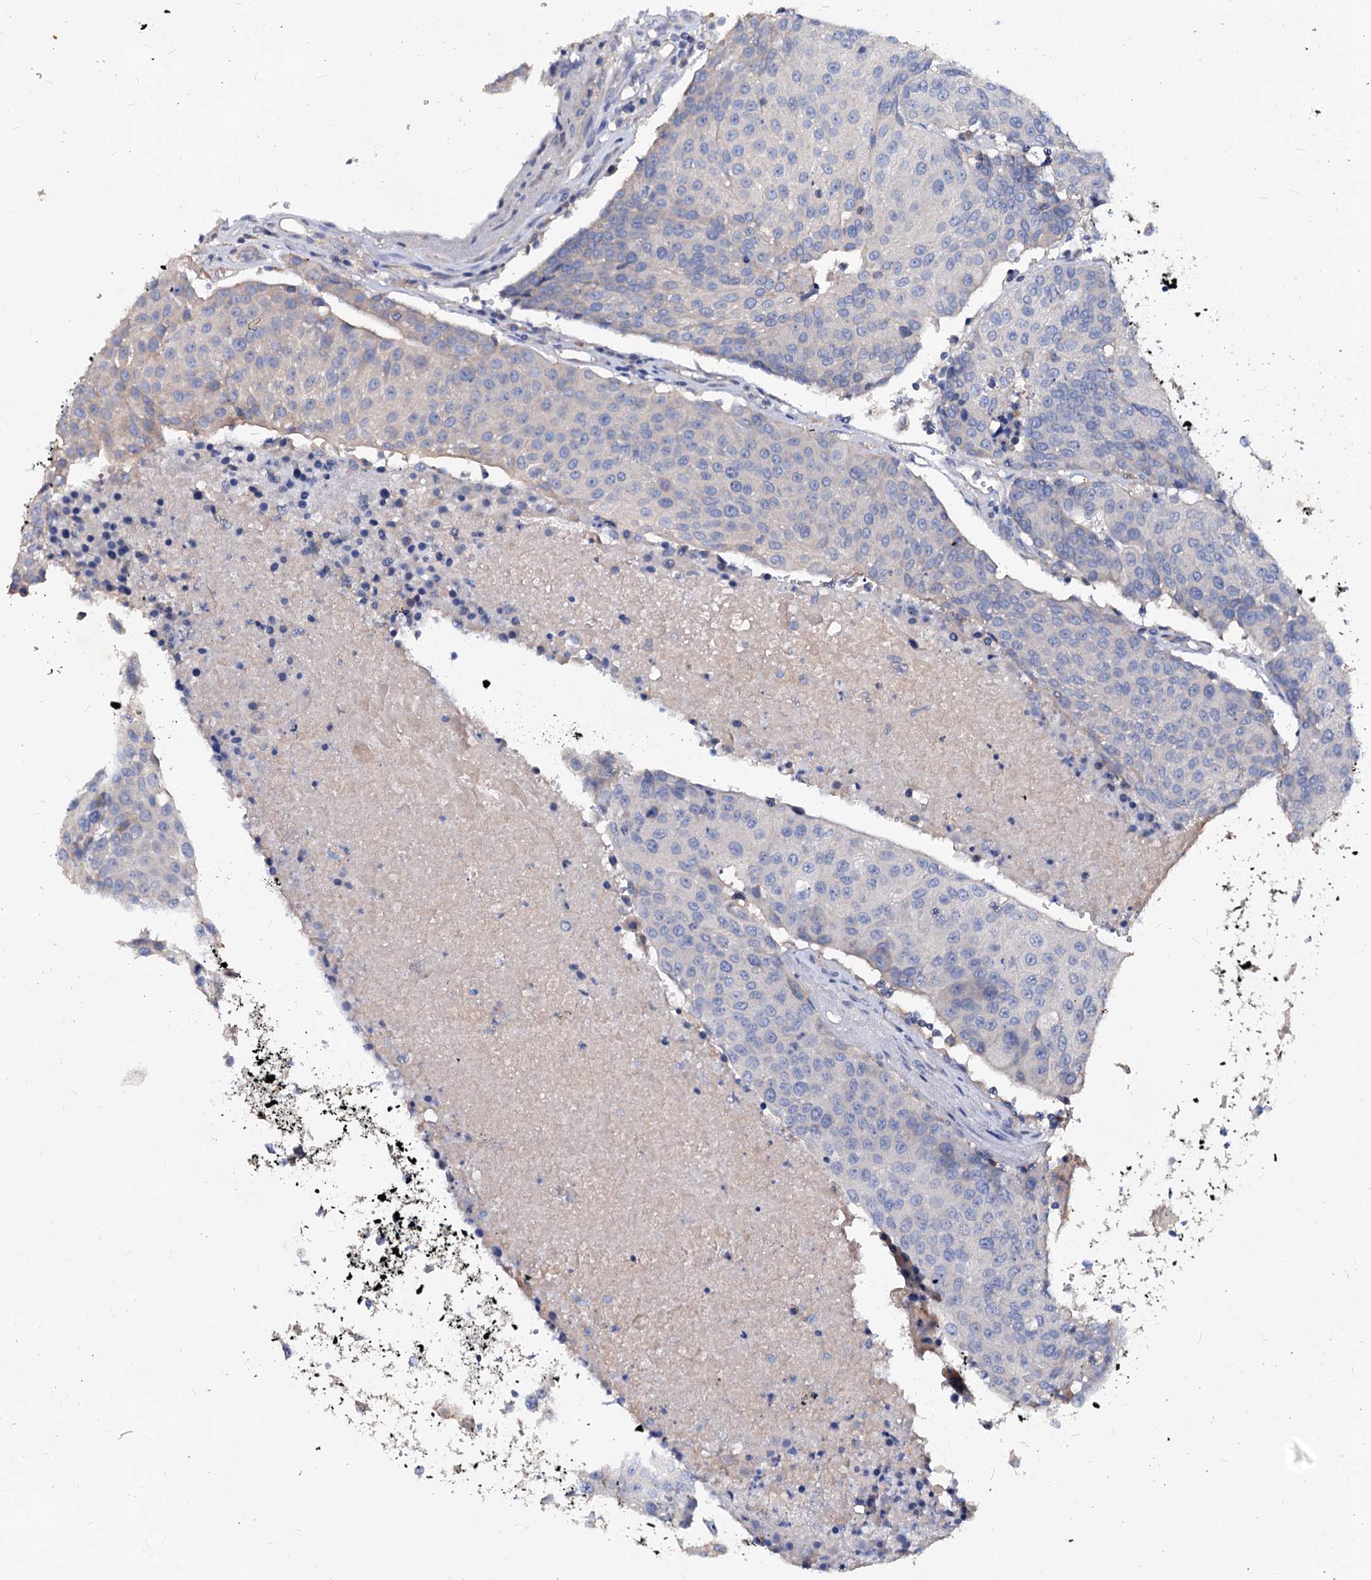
{"staining": {"intensity": "negative", "quantity": "none", "location": "none"}, "tissue": "urothelial cancer", "cell_type": "Tumor cells", "image_type": "cancer", "snomed": [{"axis": "morphology", "description": "Urothelial carcinoma, High grade"}, {"axis": "topography", "description": "Urinary bladder"}], "caption": "An immunohistochemistry (IHC) histopathology image of urothelial carcinoma (high-grade) is shown. There is no staining in tumor cells of urothelial carcinoma (high-grade).", "gene": "ACY3", "patient": {"sex": "female", "age": 85}}